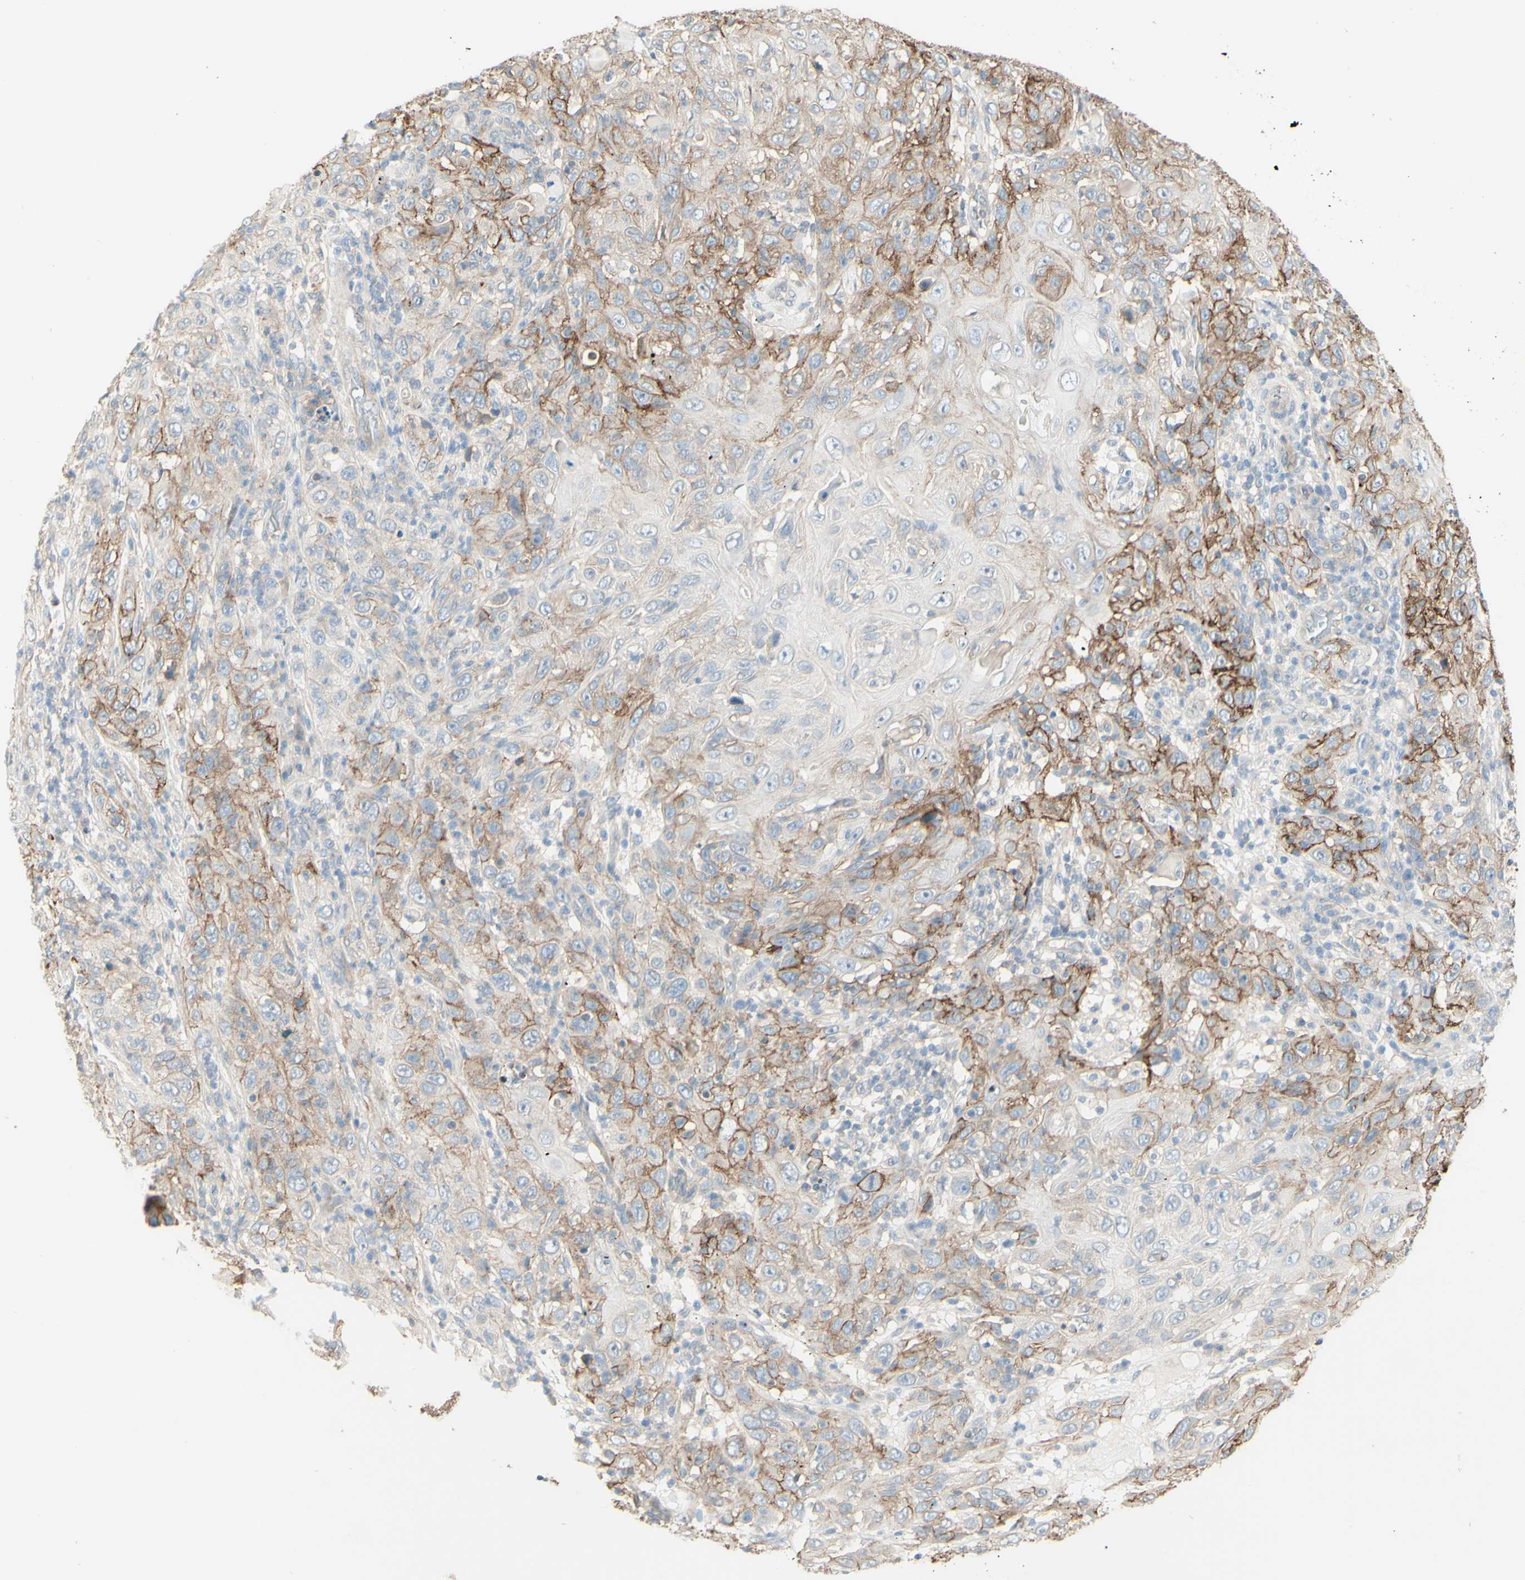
{"staining": {"intensity": "moderate", "quantity": "25%-75%", "location": "cytoplasmic/membranous"}, "tissue": "skin cancer", "cell_type": "Tumor cells", "image_type": "cancer", "snomed": [{"axis": "morphology", "description": "Squamous cell carcinoma, NOS"}, {"axis": "topography", "description": "Skin"}], "caption": "A brown stain shows moderate cytoplasmic/membranous expression of a protein in human skin cancer tumor cells.", "gene": "RNF149", "patient": {"sex": "female", "age": 88}}